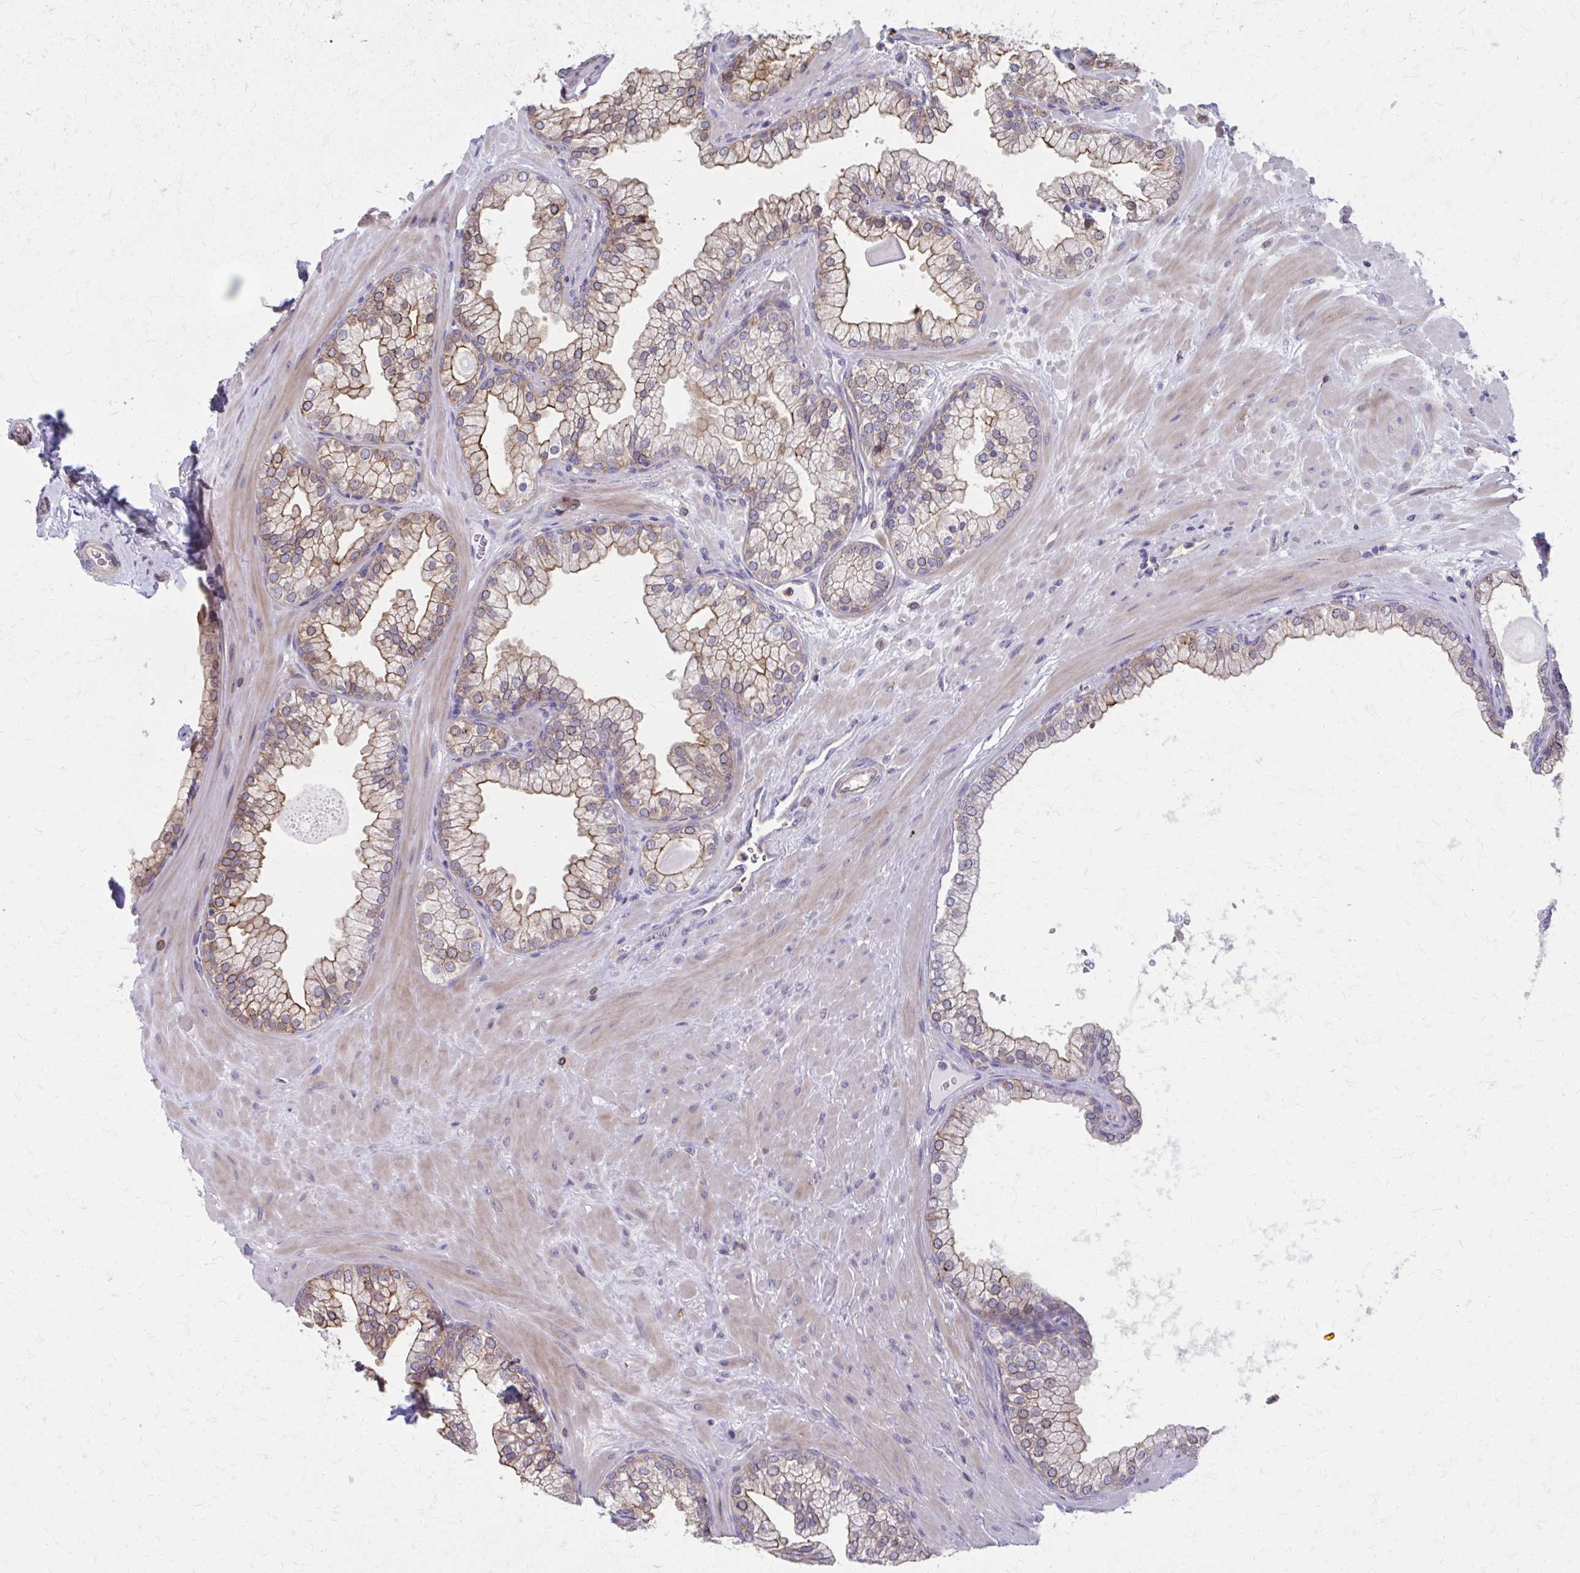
{"staining": {"intensity": "moderate", "quantity": "25%-75%", "location": "cytoplasmic/membranous"}, "tissue": "prostate", "cell_type": "Glandular cells", "image_type": "normal", "snomed": [{"axis": "morphology", "description": "Normal tissue, NOS"}, {"axis": "topography", "description": "Prostate"}, {"axis": "topography", "description": "Peripheral nerve tissue"}], "caption": "Protein staining displays moderate cytoplasmic/membranous positivity in about 25%-75% of glandular cells in benign prostate.", "gene": "MMP14", "patient": {"sex": "male", "age": 61}}